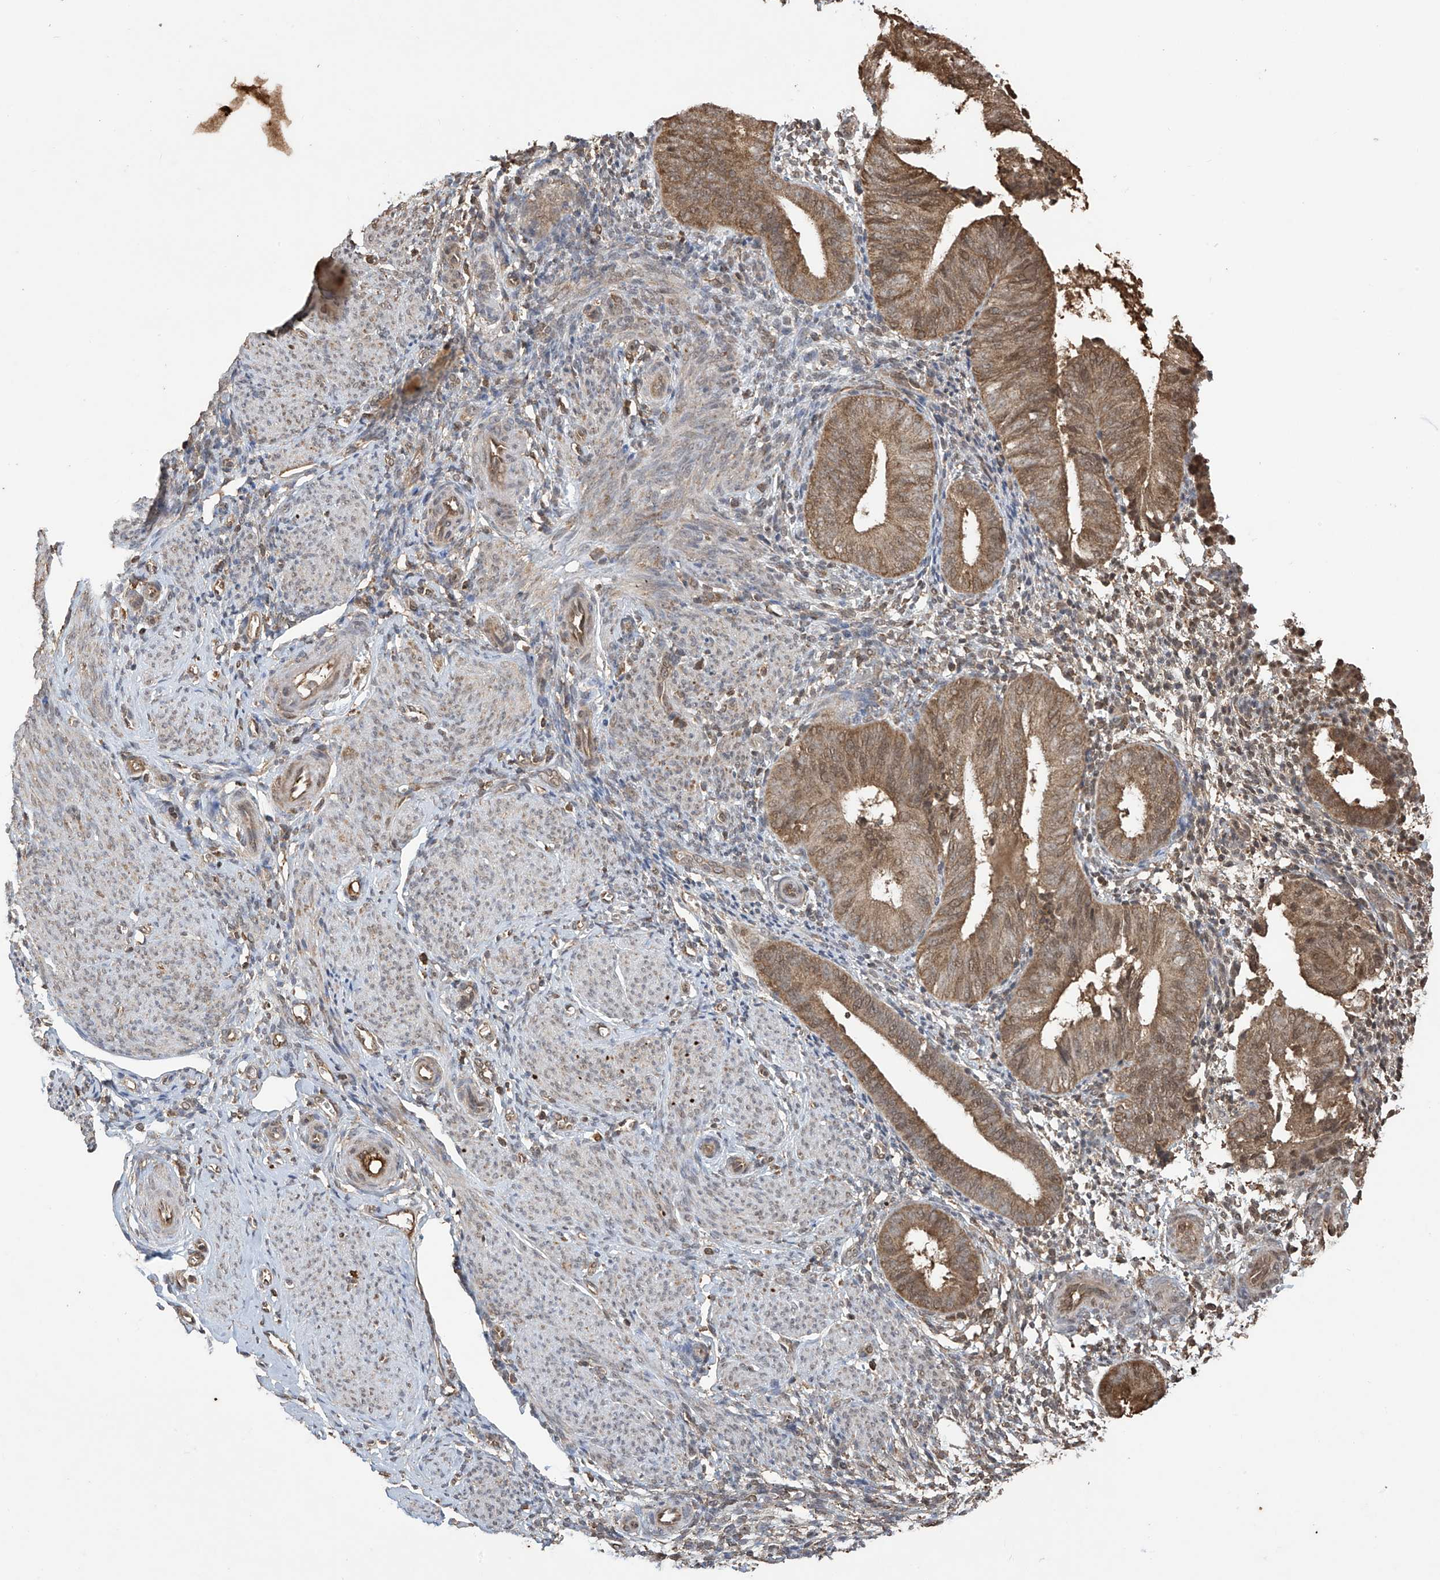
{"staining": {"intensity": "weak", "quantity": "25%-75%", "location": "cytoplasmic/membranous,nuclear"}, "tissue": "endometrium", "cell_type": "Cells in endometrial stroma", "image_type": "normal", "snomed": [{"axis": "morphology", "description": "Normal tissue, NOS"}, {"axis": "topography", "description": "Uterus"}, {"axis": "topography", "description": "Endometrium"}], "caption": "The histopathology image demonstrates immunohistochemical staining of normal endometrium. There is weak cytoplasmic/membranous,nuclear staining is appreciated in about 25%-75% of cells in endometrial stroma.", "gene": "PNPT1", "patient": {"sex": "female", "age": 48}}